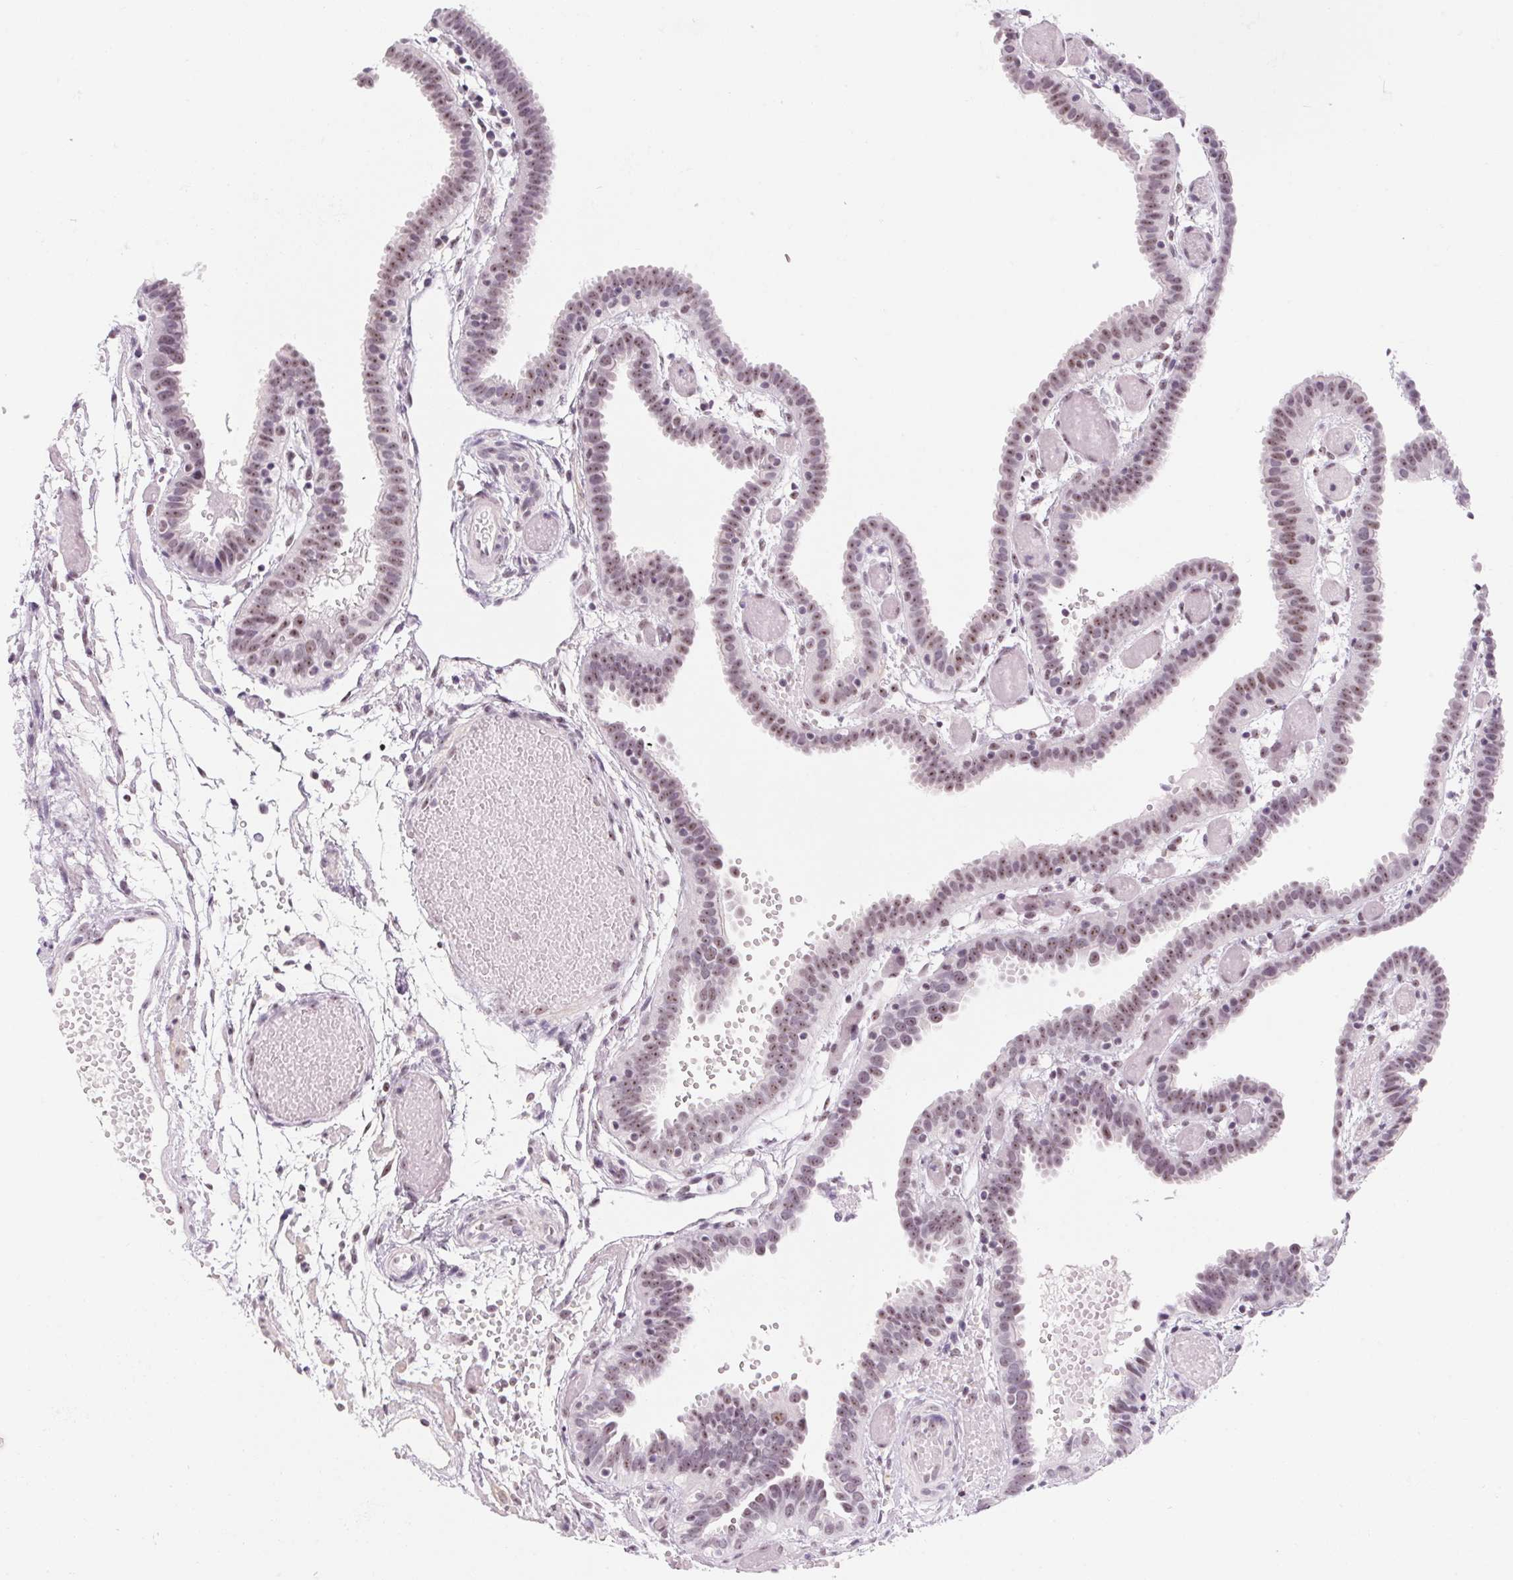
{"staining": {"intensity": "weak", "quantity": "25%-75%", "location": "nuclear"}, "tissue": "fallopian tube", "cell_type": "Glandular cells", "image_type": "normal", "snomed": [{"axis": "morphology", "description": "Normal tissue, NOS"}, {"axis": "topography", "description": "Fallopian tube"}], "caption": "Brown immunohistochemical staining in benign fallopian tube displays weak nuclear expression in about 25%-75% of glandular cells.", "gene": "ZIC4", "patient": {"sex": "female", "age": 37}}